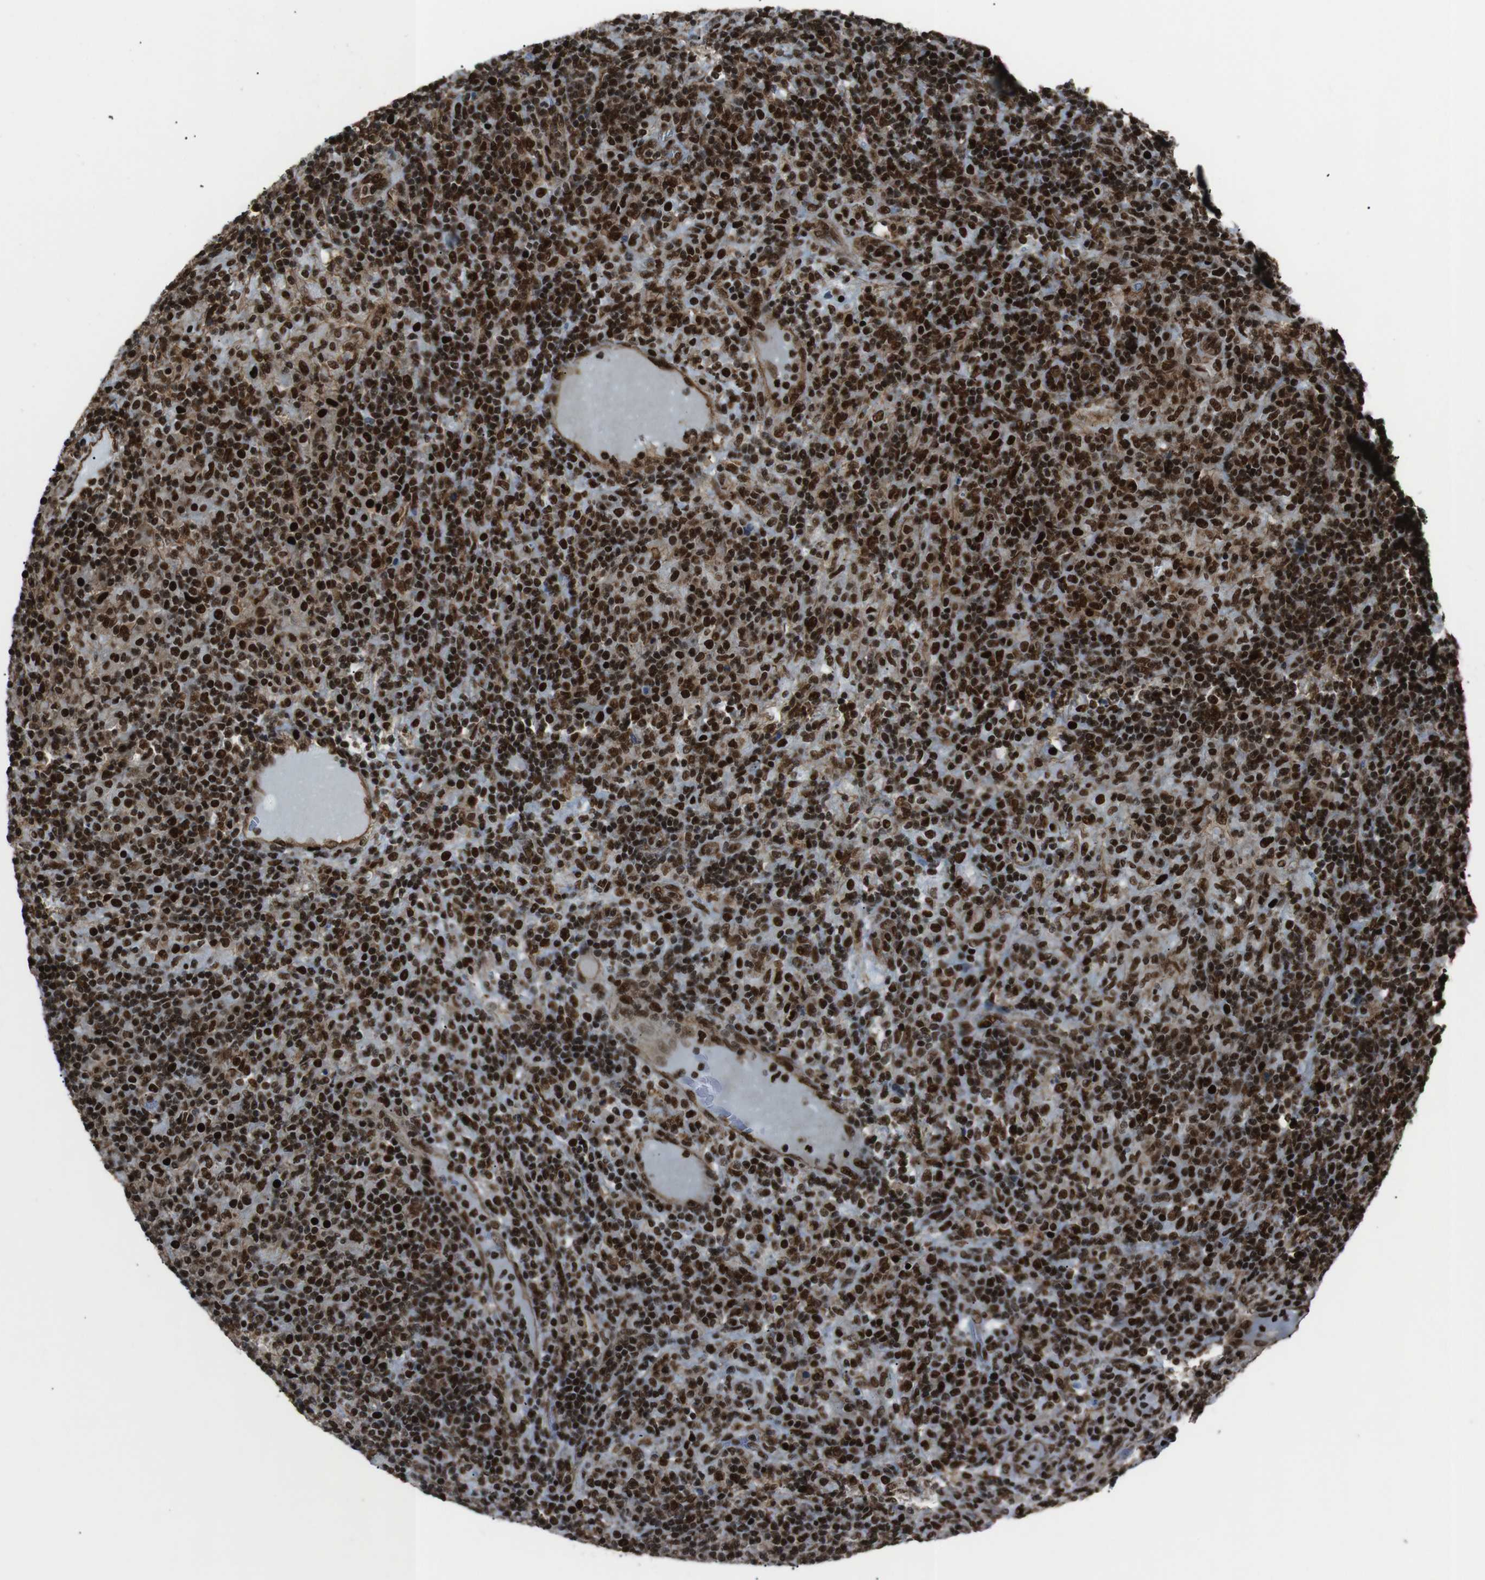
{"staining": {"intensity": "strong", "quantity": ">75%", "location": "nuclear"}, "tissue": "lymphoma", "cell_type": "Tumor cells", "image_type": "cancer", "snomed": [{"axis": "morphology", "description": "Hodgkin's disease, NOS"}, {"axis": "topography", "description": "Lymph node"}], "caption": "About >75% of tumor cells in Hodgkin's disease exhibit strong nuclear protein expression as visualized by brown immunohistochemical staining.", "gene": "HNRNPU", "patient": {"sex": "male", "age": 70}}